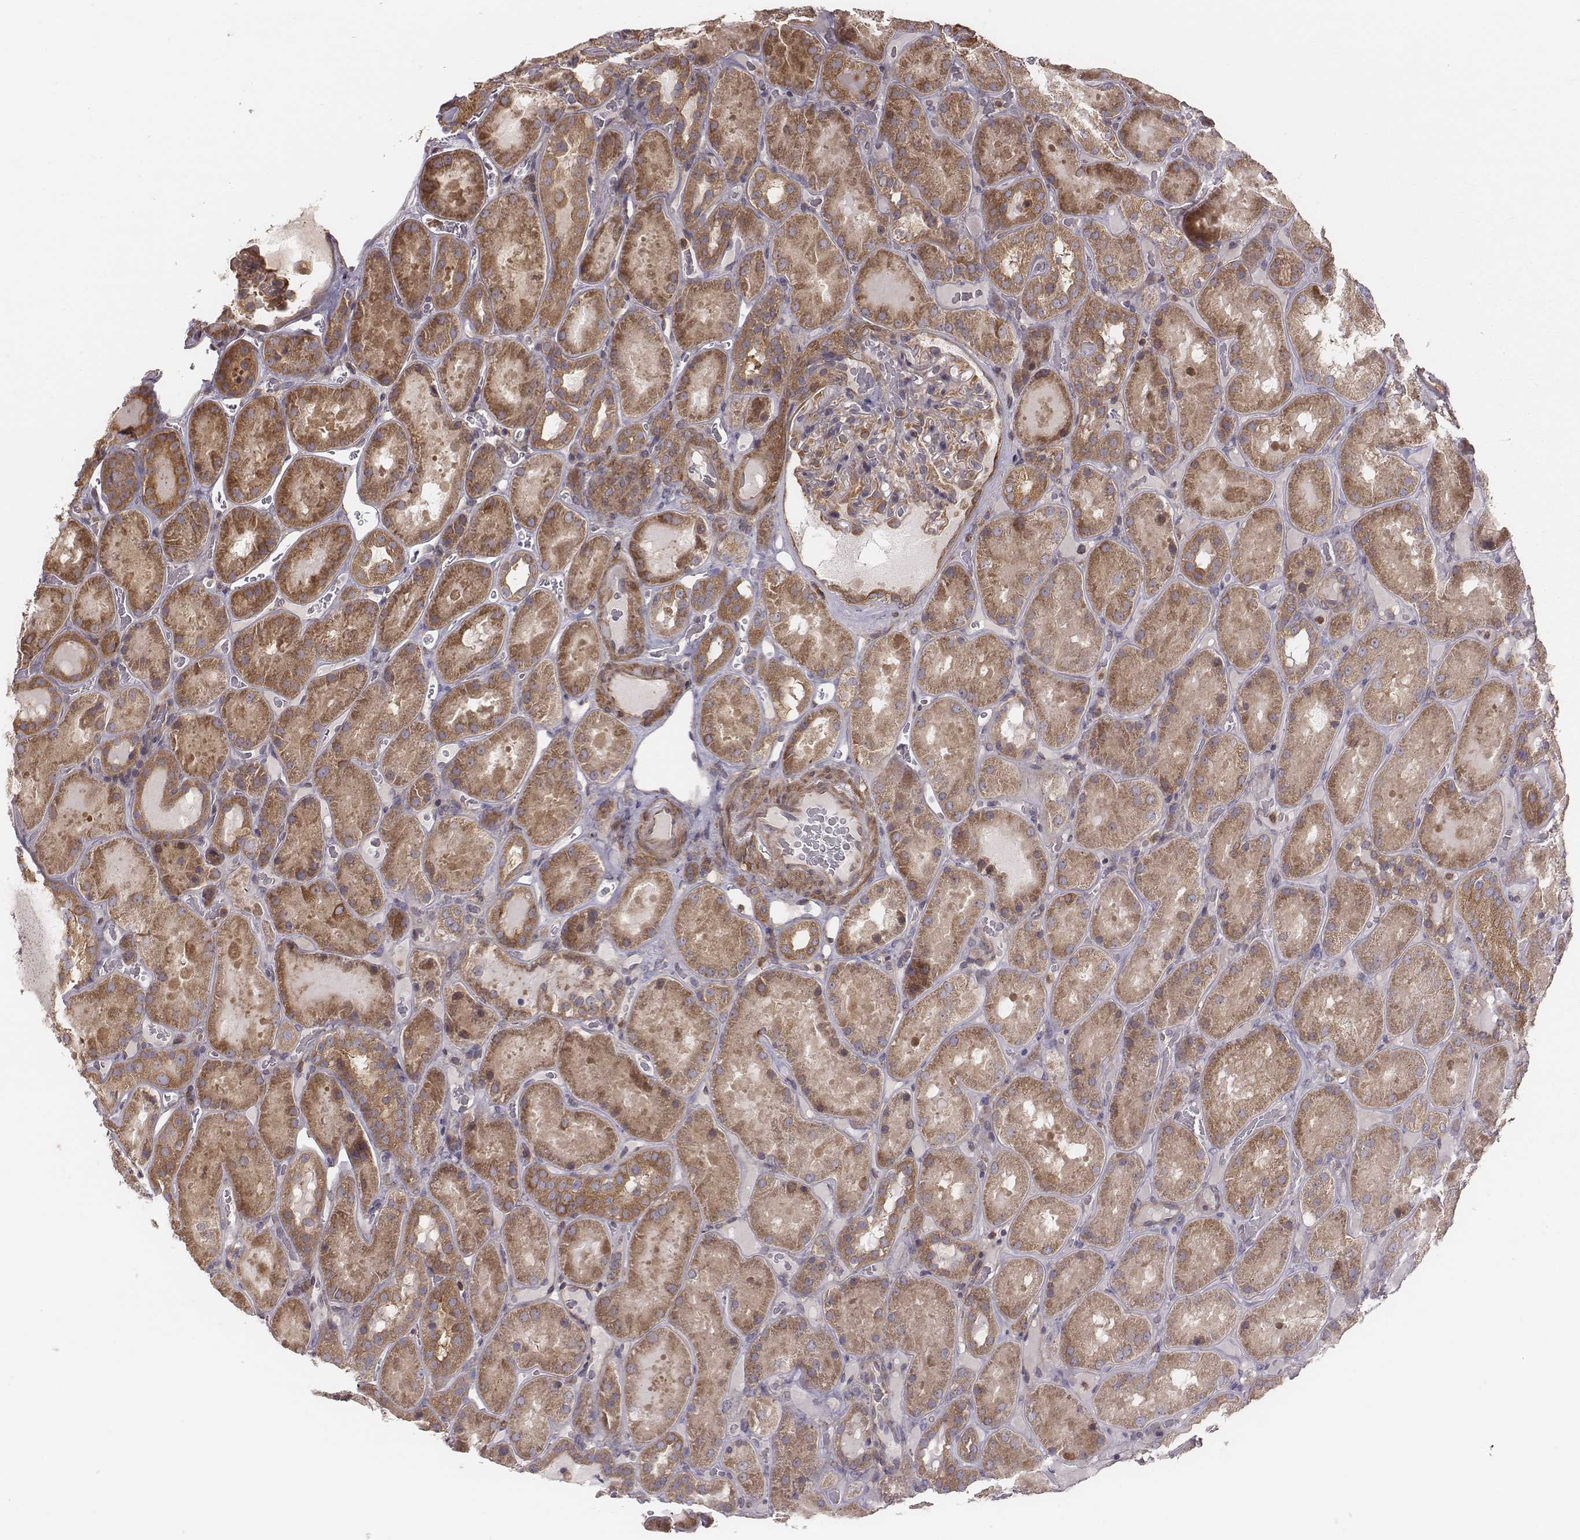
{"staining": {"intensity": "moderate", "quantity": "25%-75%", "location": "cytoplasmic/membranous"}, "tissue": "kidney", "cell_type": "Cells in glomeruli", "image_type": "normal", "snomed": [{"axis": "morphology", "description": "Normal tissue, NOS"}, {"axis": "topography", "description": "Kidney"}], "caption": "The photomicrograph exhibits a brown stain indicating the presence of a protein in the cytoplasmic/membranous of cells in glomeruli in kidney. The staining was performed using DAB, with brown indicating positive protein expression. Nuclei are stained blue with hematoxylin.", "gene": "CAD", "patient": {"sex": "male", "age": 73}}